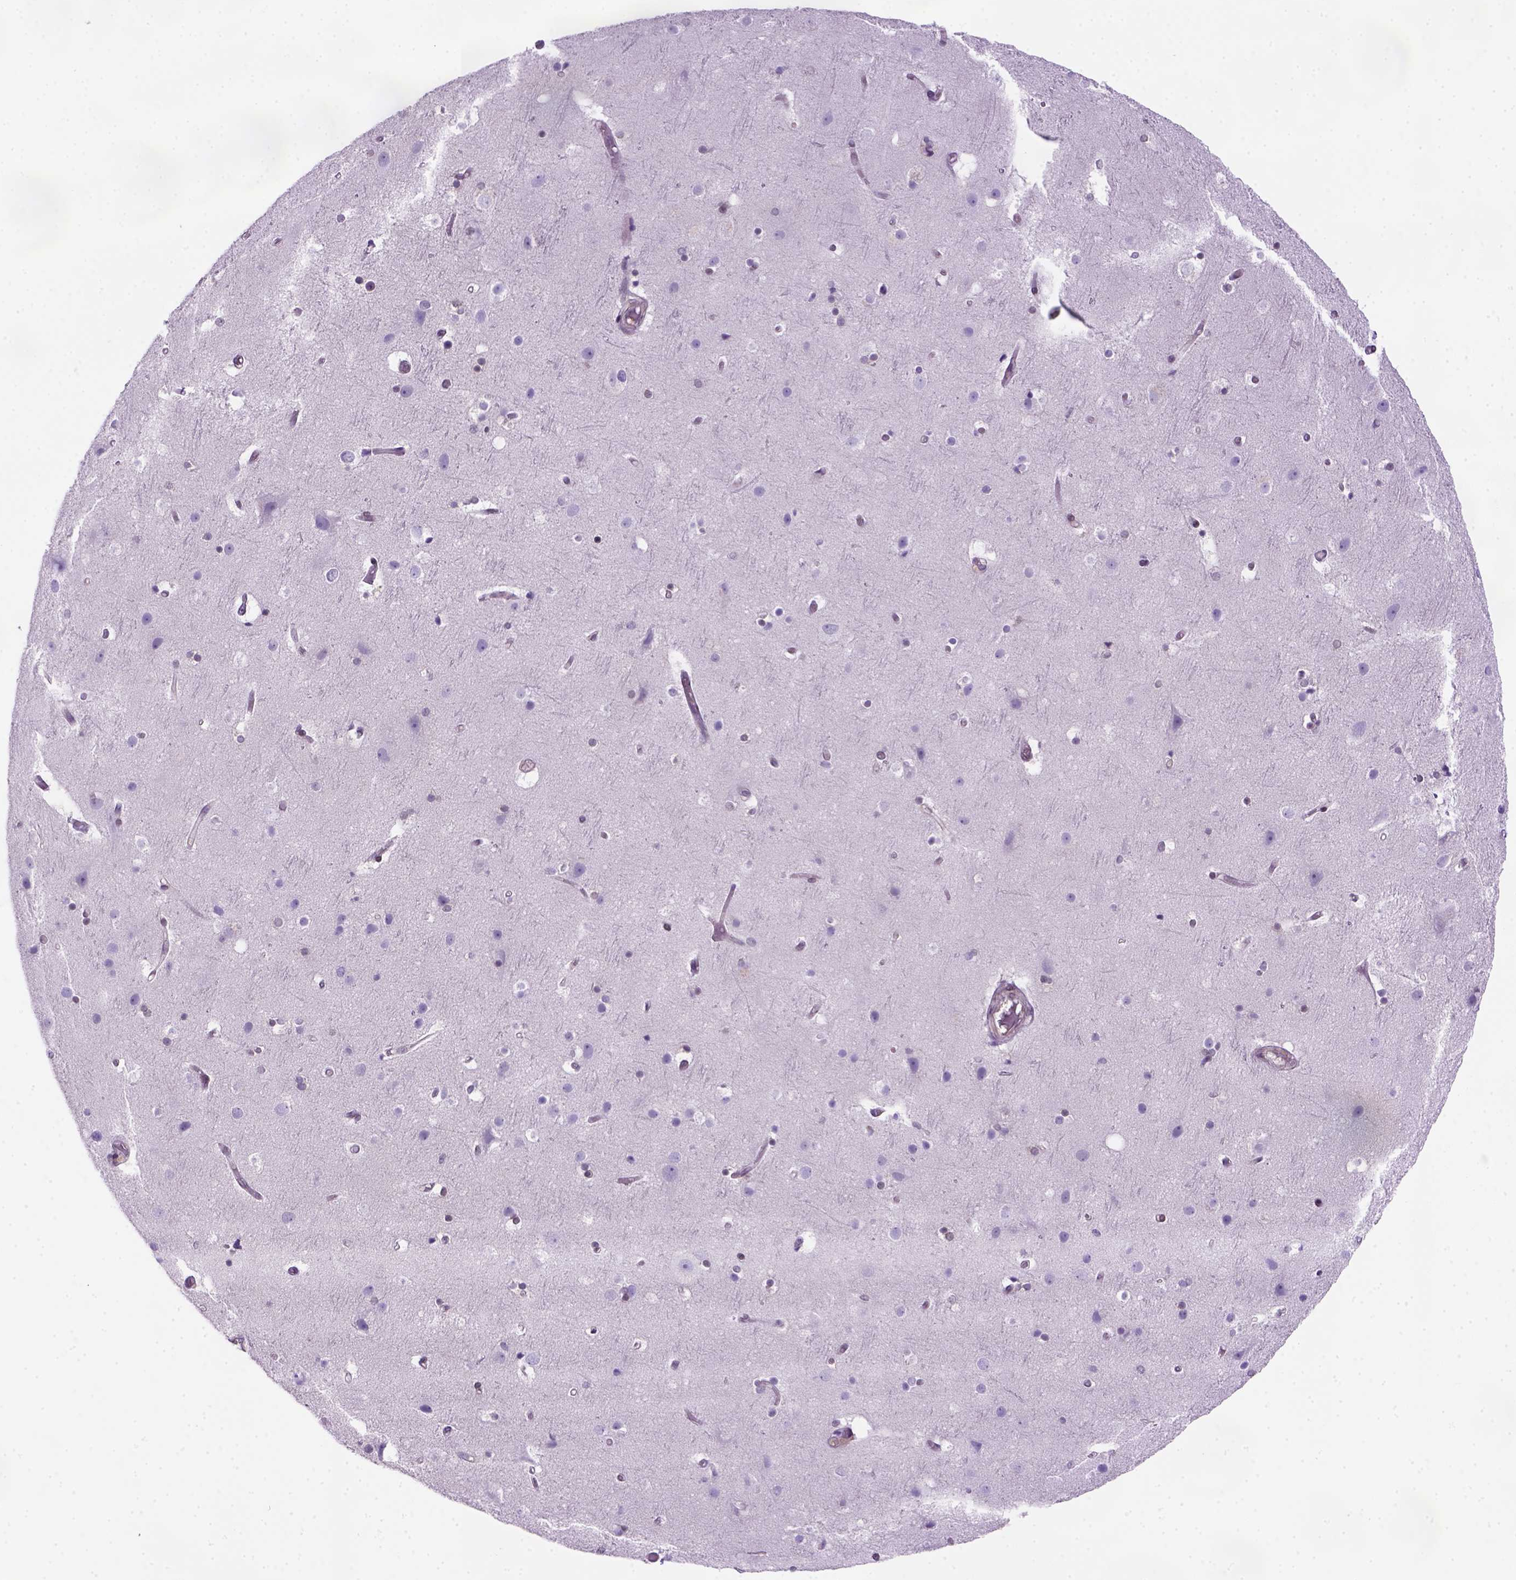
{"staining": {"intensity": "weak", "quantity": "<25%", "location": "nuclear"}, "tissue": "cerebral cortex", "cell_type": "Endothelial cells", "image_type": "normal", "snomed": [{"axis": "morphology", "description": "Normal tissue, NOS"}, {"axis": "topography", "description": "Cerebral cortex"}], "caption": "The IHC photomicrograph has no significant expression in endothelial cells of cerebral cortex.", "gene": "MGMT", "patient": {"sex": "female", "age": 52}}